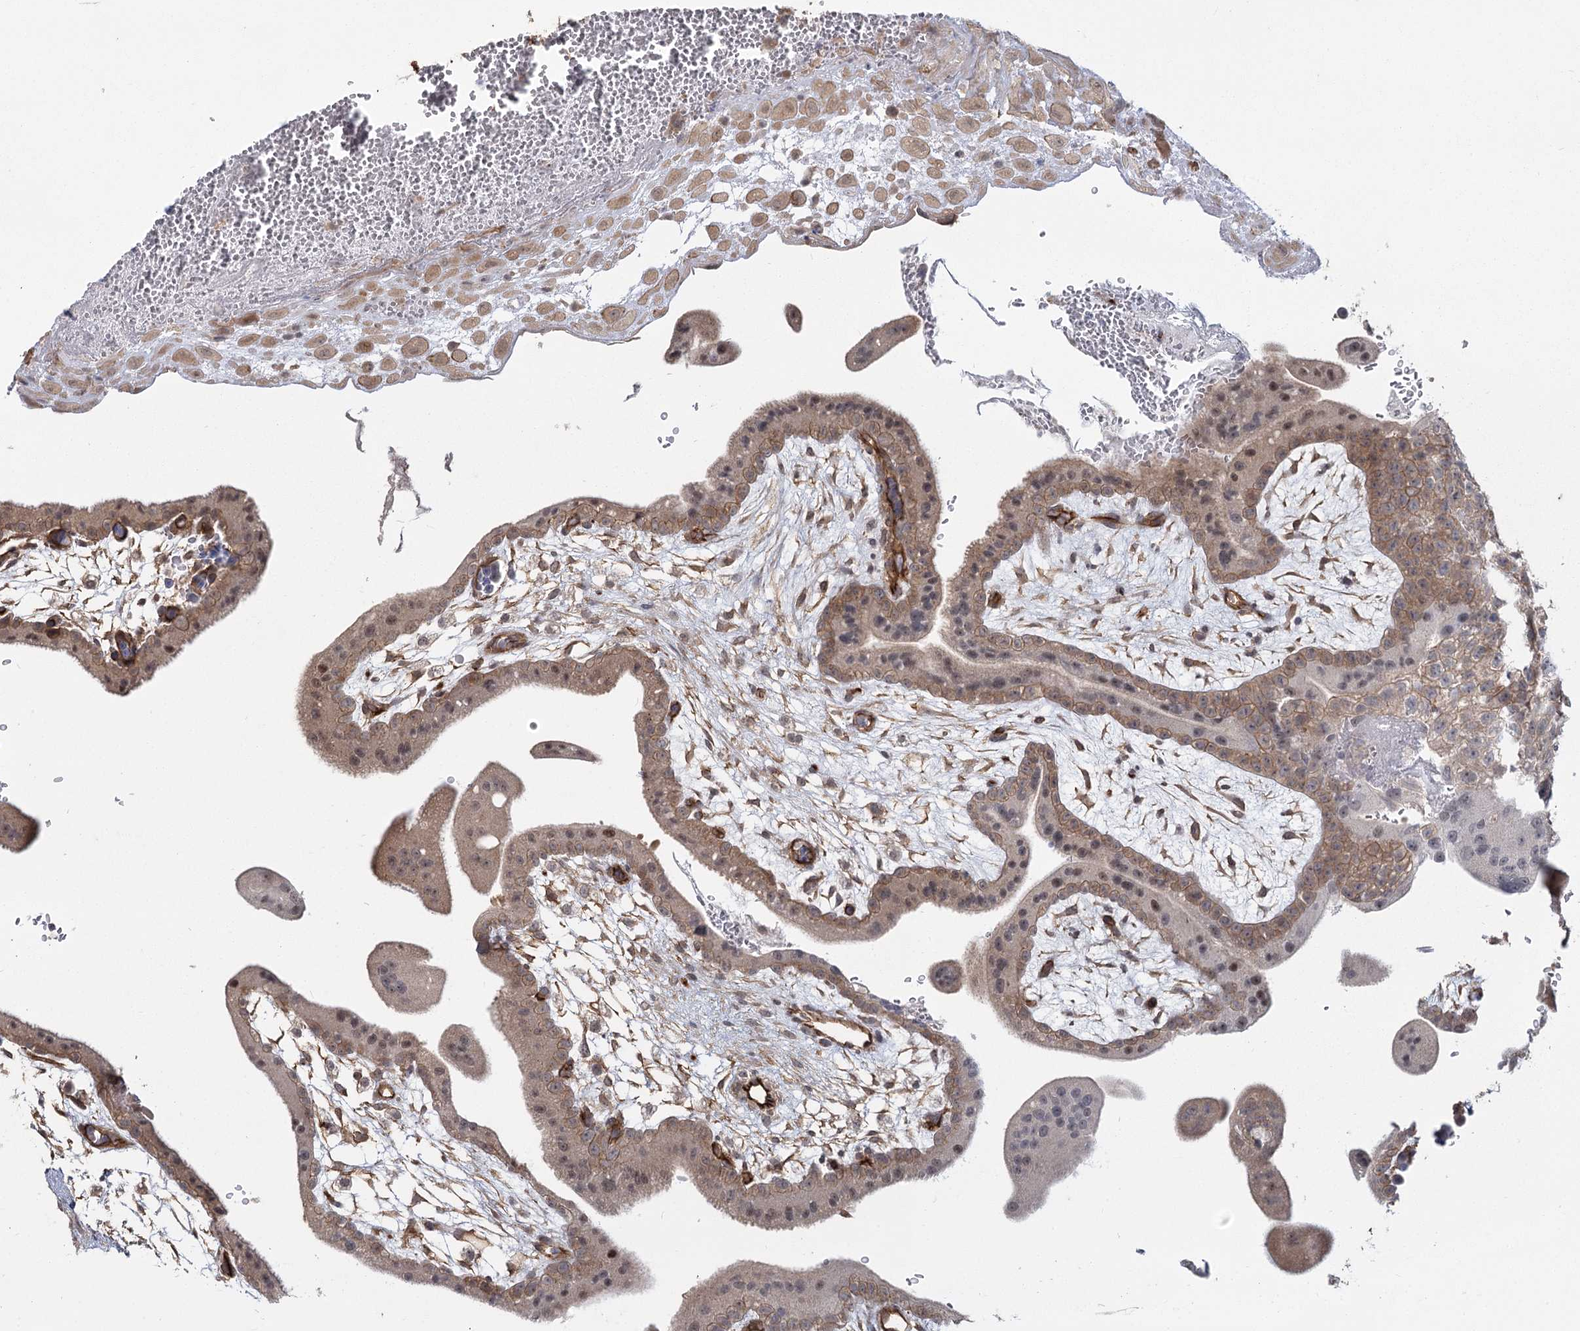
{"staining": {"intensity": "weak", "quantity": "<25%", "location": "cytoplasmic/membranous"}, "tissue": "placenta", "cell_type": "Decidual cells", "image_type": "normal", "snomed": [{"axis": "morphology", "description": "Normal tissue, NOS"}, {"axis": "topography", "description": "Placenta"}], "caption": "An immunohistochemistry (IHC) histopathology image of normal placenta is shown. There is no staining in decidual cells of placenta.", "gene": "RPP14", "patient": {"sex": "female", "age": 35}}